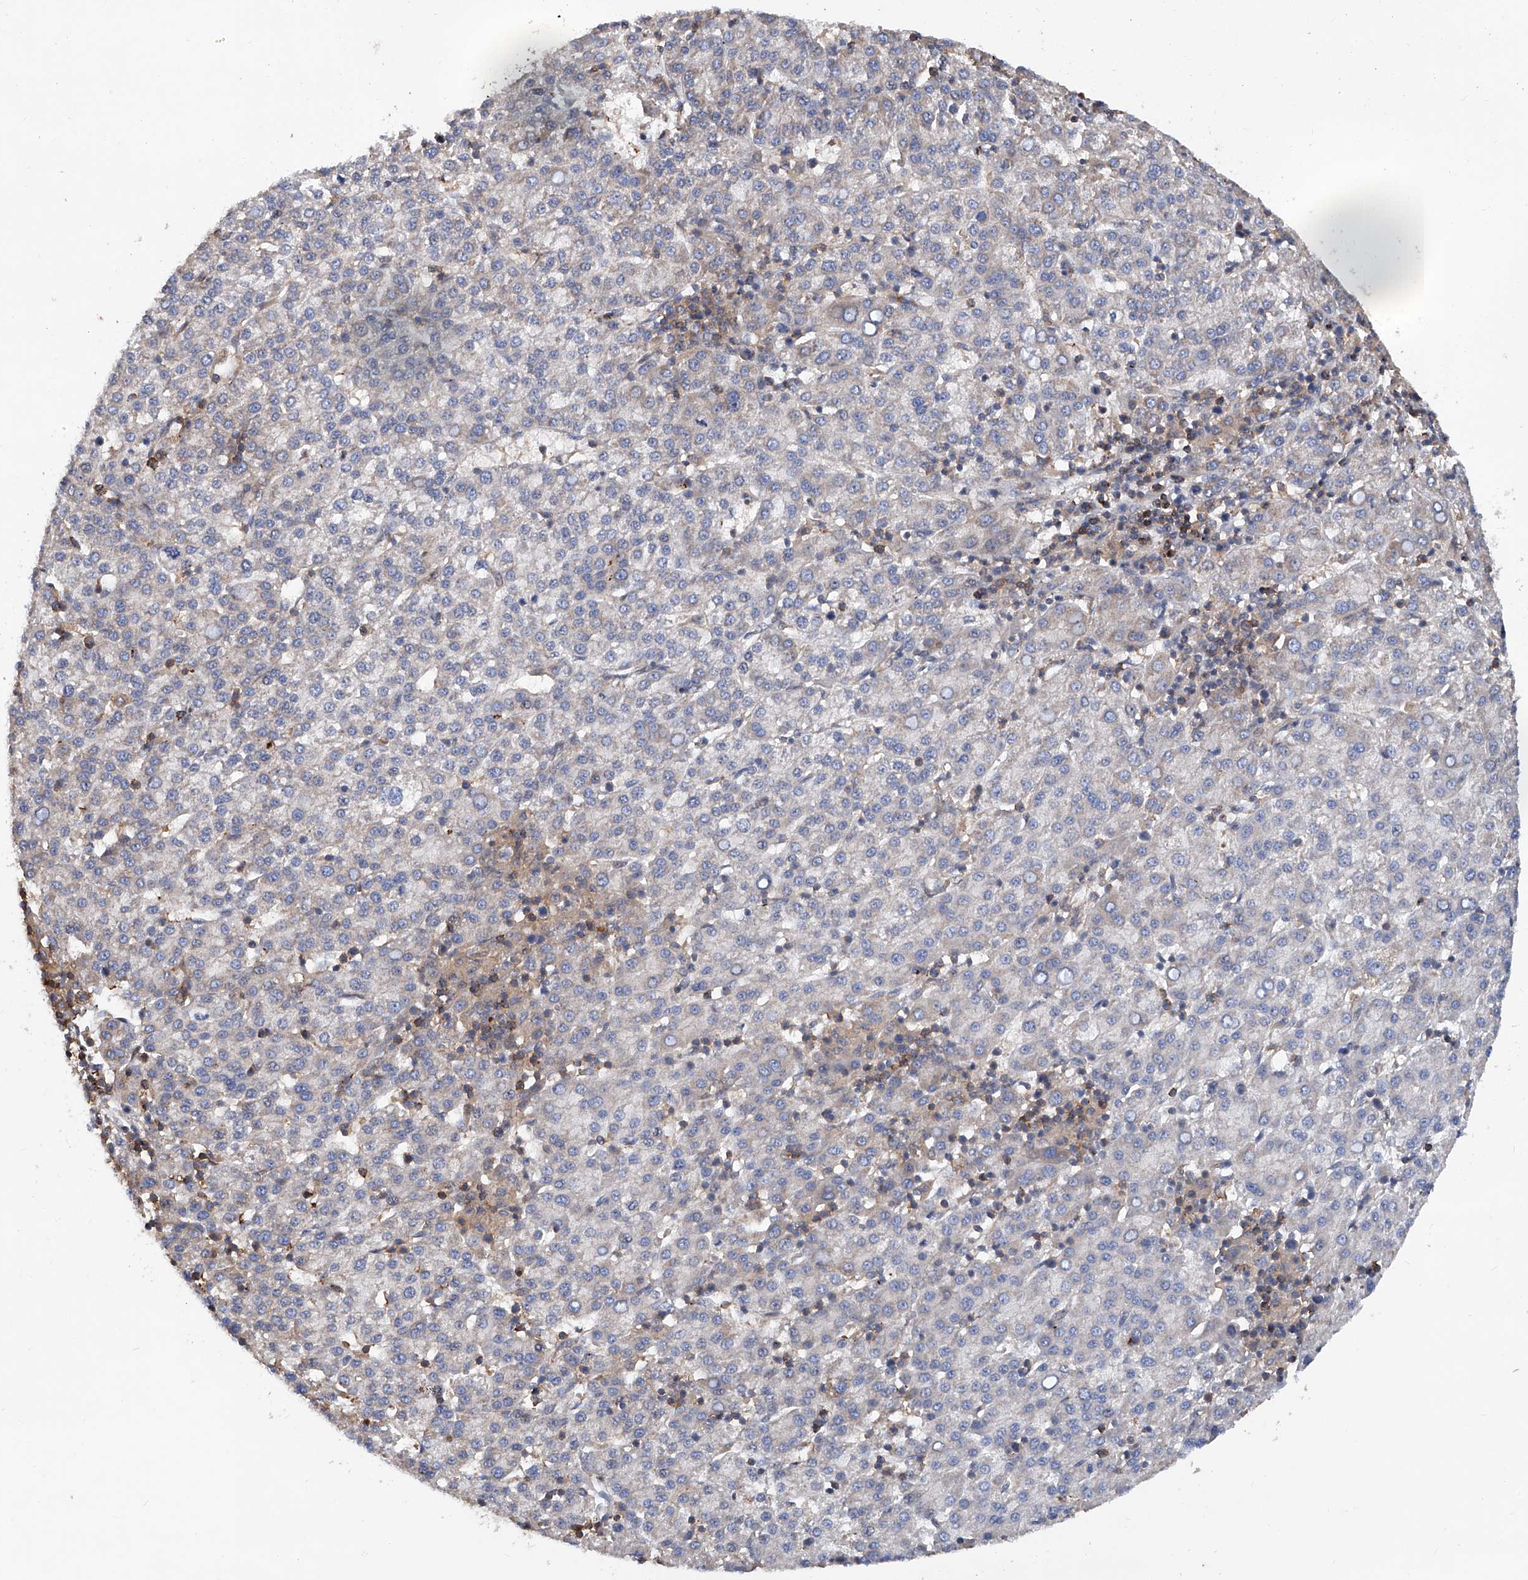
{"staining": {"intensity": "negative", "quantity": "none", "location": "none"}, "tissue": "liver cancer", "cell_type": "Tumor cells", "image_type": "cancer", "snomed": [{"axis": "morphology", "description": "Carcinoma, Hepatocellular, NOS"}, {"axis": "topography", "description": "Liver"}], "caption": "DAB (3,3'-diaminobenzidine) immunohistochemical staining of liver hepatocellular carcinoma displays no significant expression in tumor cells. (Brightfield microscopy of DAB IHC at high magnification).", "gene": "NT5C3A", "patient": {"sex": "female", "age": 58}}